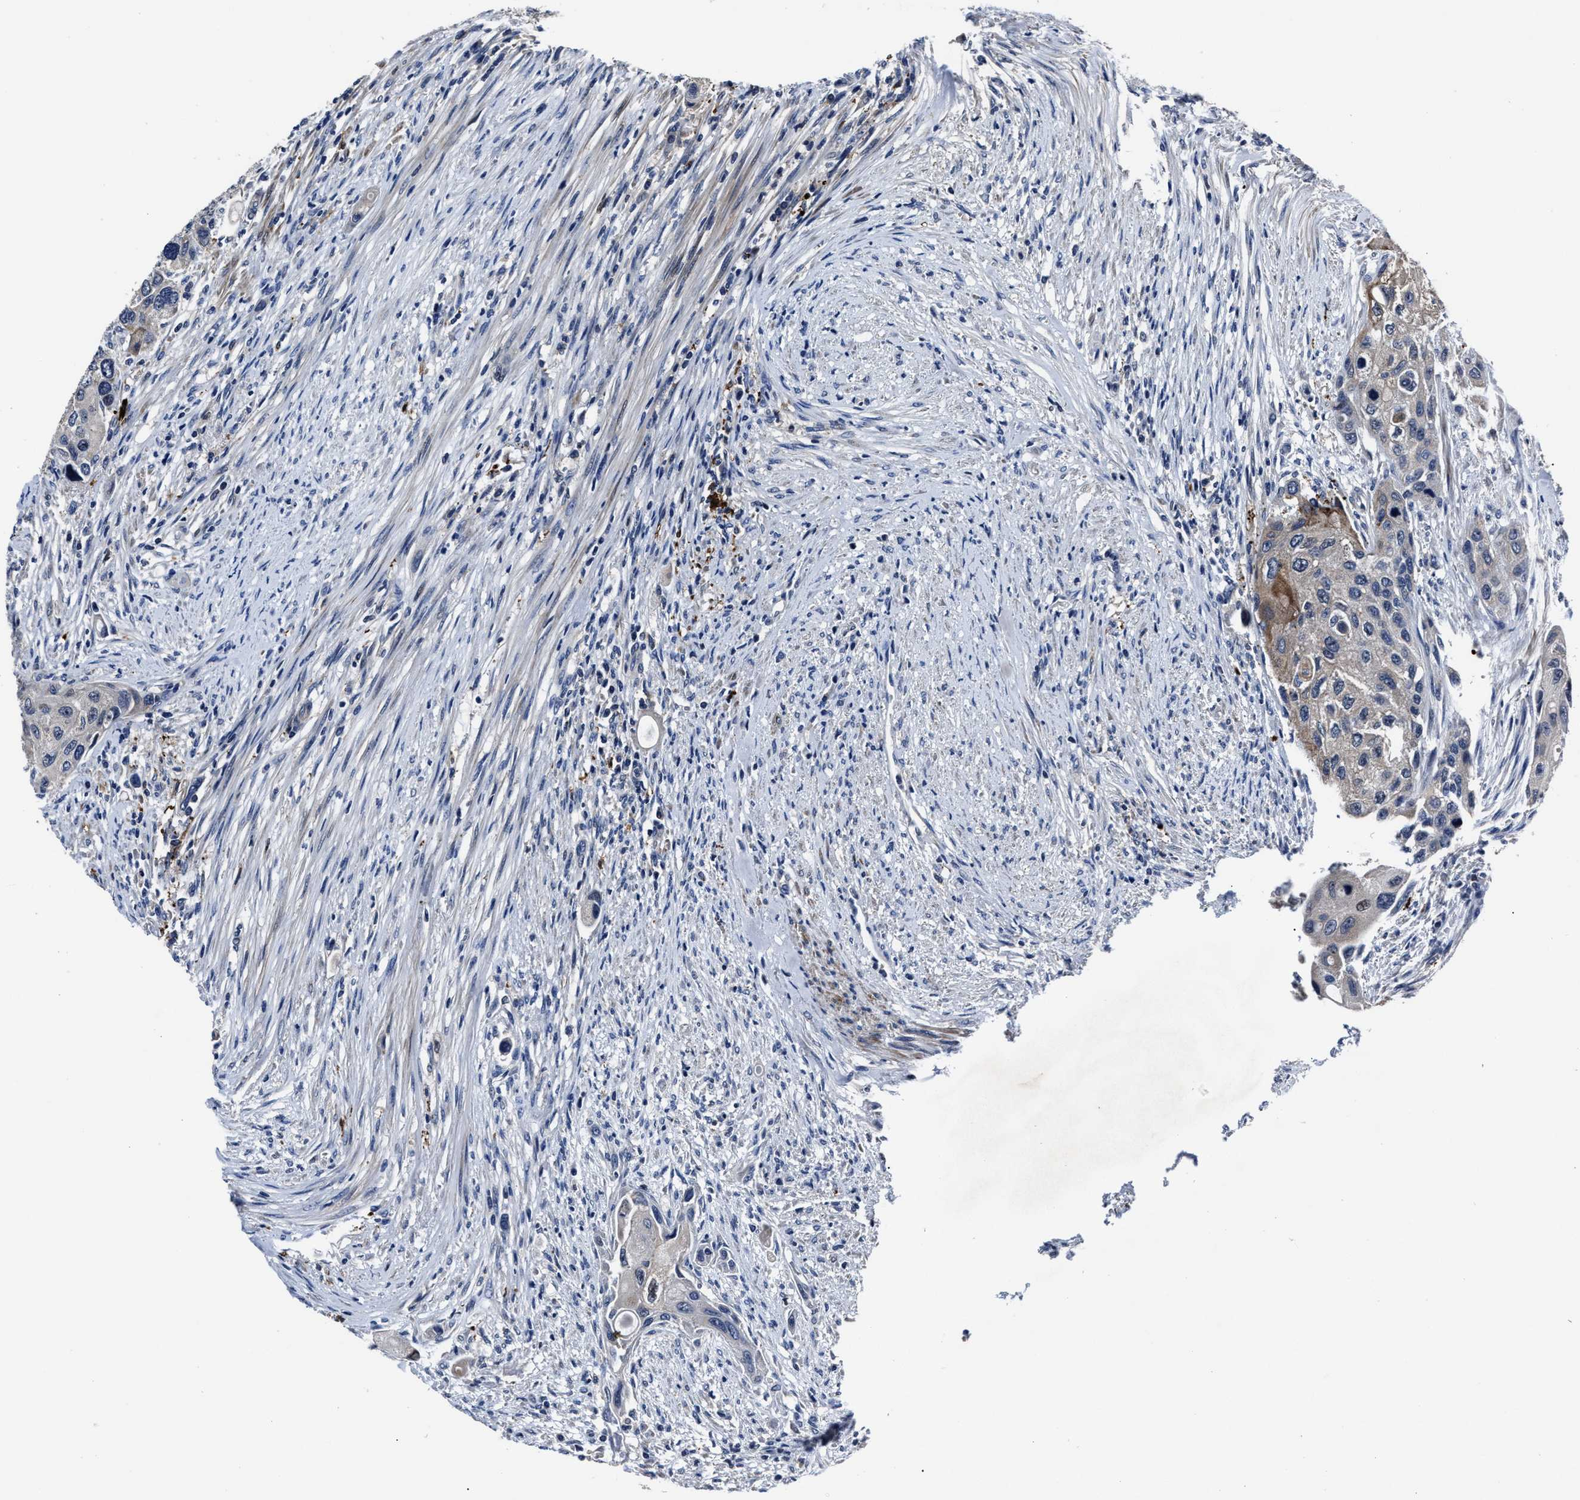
{"staining": {"intensity": "weak", "quantity": "<25%", "location": "cytoplasmic/membranous"}, "tissue": "urothelial cancer", "cell_type": "Tumor cells", "image_type": "cancer", "snomed": [{"axis": "morphology", "description": "Urothelial carcinoma, High grade"}, {"axis": "topography", "description": "Urinary bladder"}], "caption": "Immunohistochemical staining of urothelial cancer exhibits no significant expression in tumor cells.", "gene": "RSBN1L", "patient": {"sex": "female", "age": 56}}